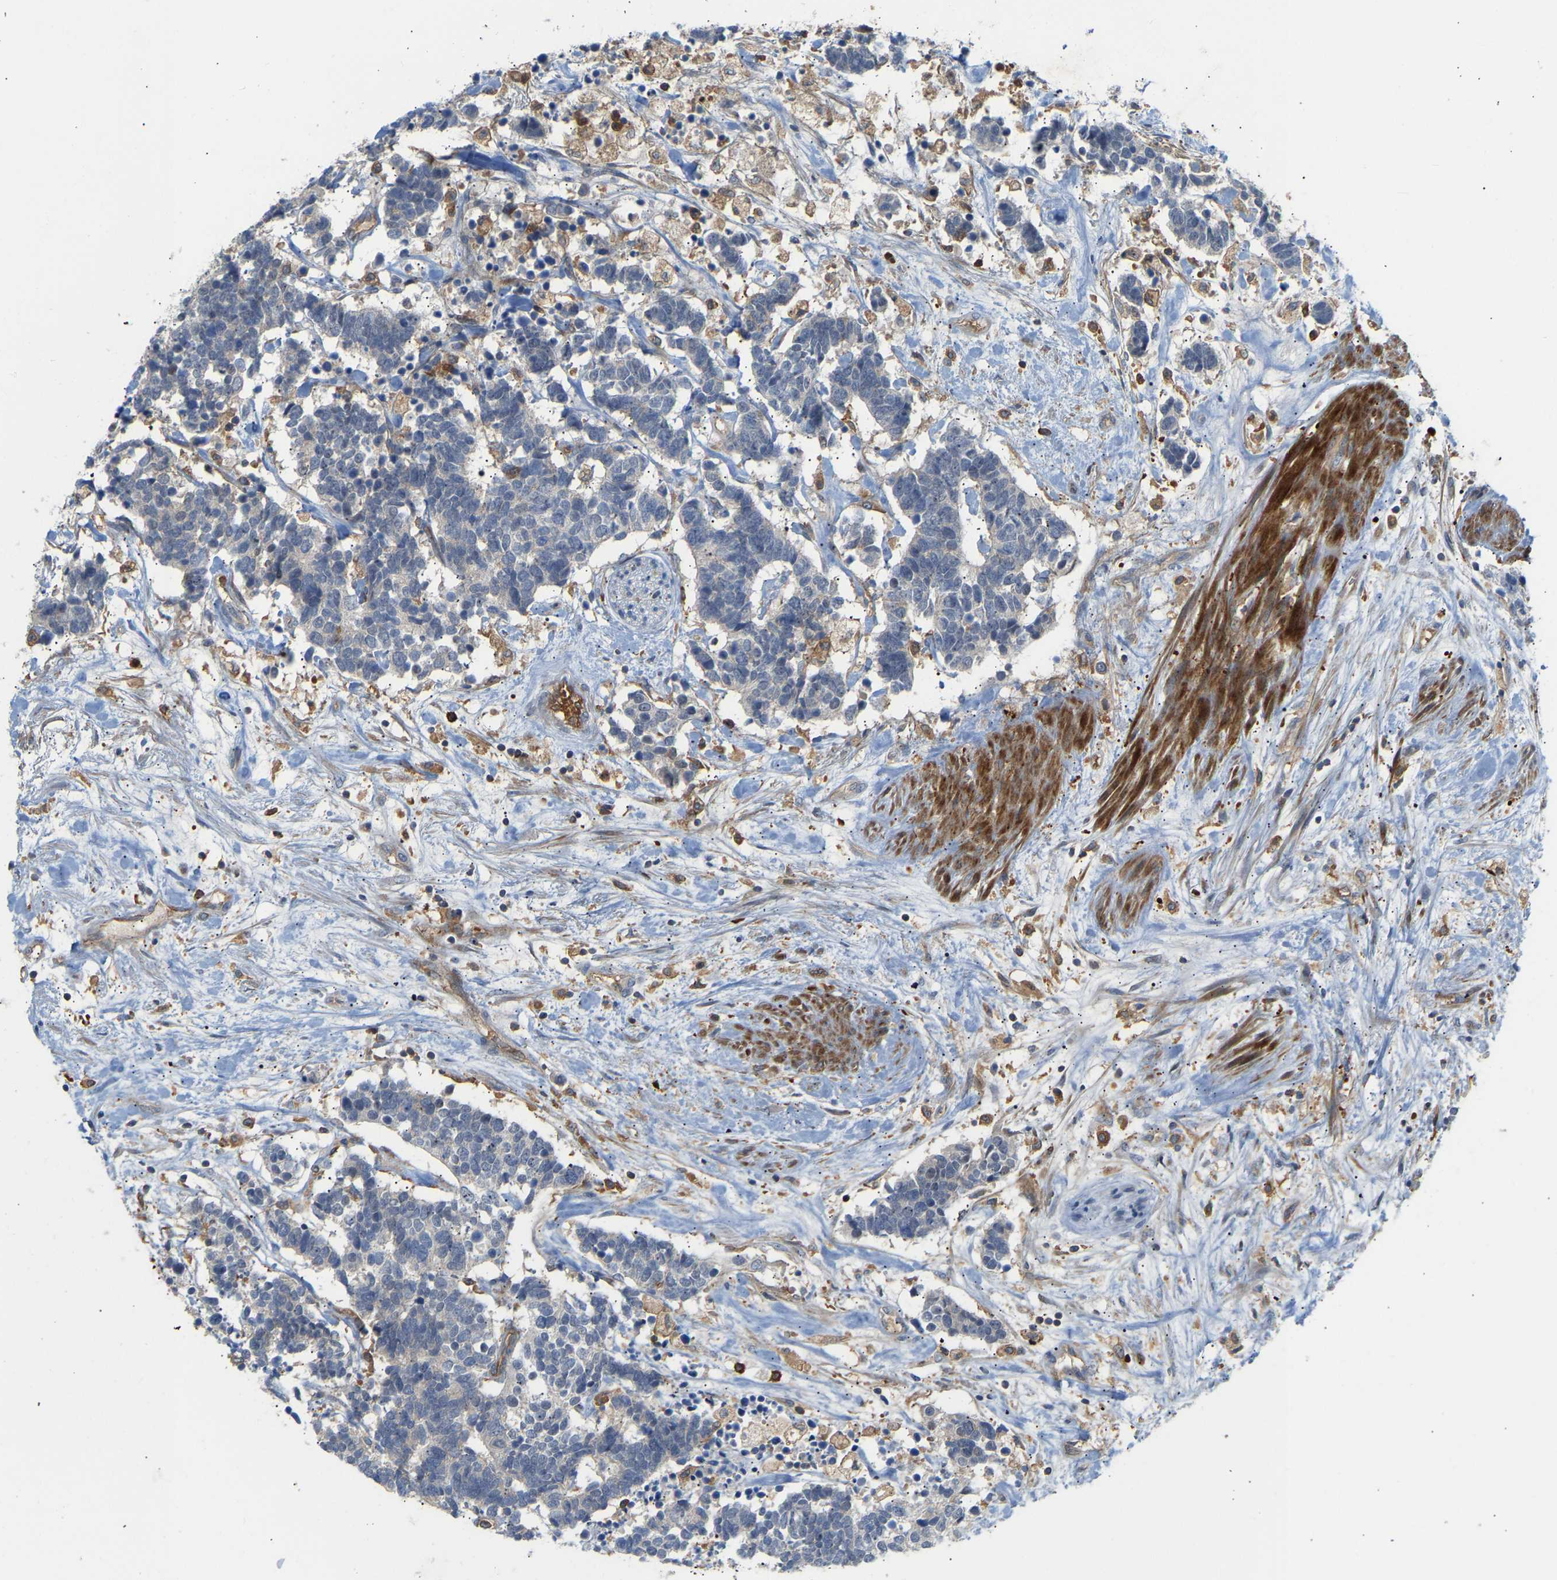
{"staining": {"intensity": "negative", "quantity": "none", "location": "none"}, "tissue": "carcinoid", "cell_type": "Tumor cells", "image_type": "cancer", "snomed": [{"axis": "morphology", "description": "Carcinoma, NOS"}, {"axis": "morphology", "description": "Carcinoid, malignant, NOS"}, {"axis": "topography", "description": "Urinary bladder"}], "caption": "Photomicrograph shows no significant protein expression in tumor cells of carcinoid (malignant).", "gene": "PLCG2", "patient": {"sex": "male", "age": 57}}